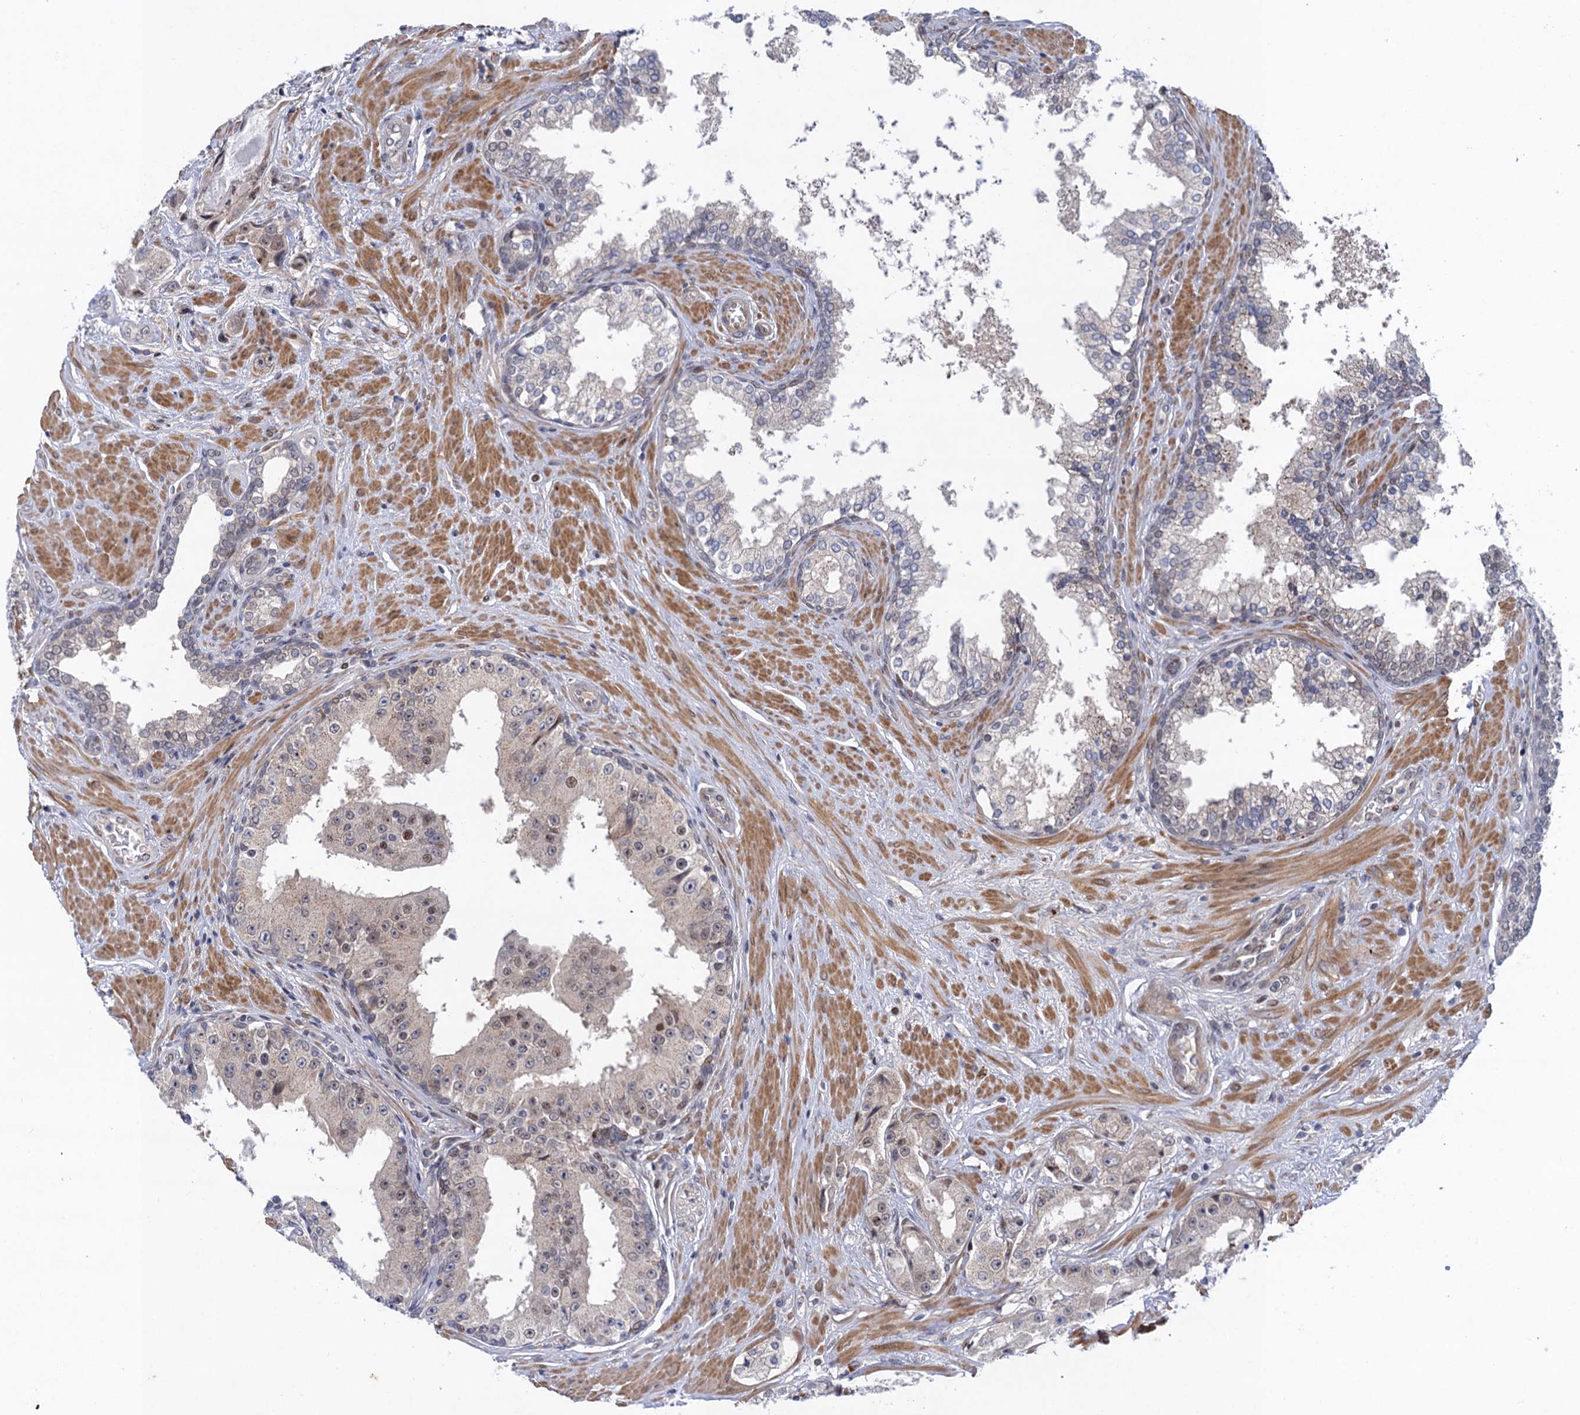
{"staining": {"intensity": "negative", "quantity": "none", "location": "none"}, "tissue": "prostate cancer", "cell_type": "Tumor cells", "image_type": "cancer", "snomed": [{"axis": "morphology", "description": "Adenocarcinoma, High grade"}, {"axis": "topography", "description": "Prostate"}], "caption": "High power microscopy photomicrograph of an immunohistochemistry histopathology image of prostate cancer, revealing no significant expression in tumor cells.", "gene": "NEK8", "patient": {"sex": "male", "age": 73}}